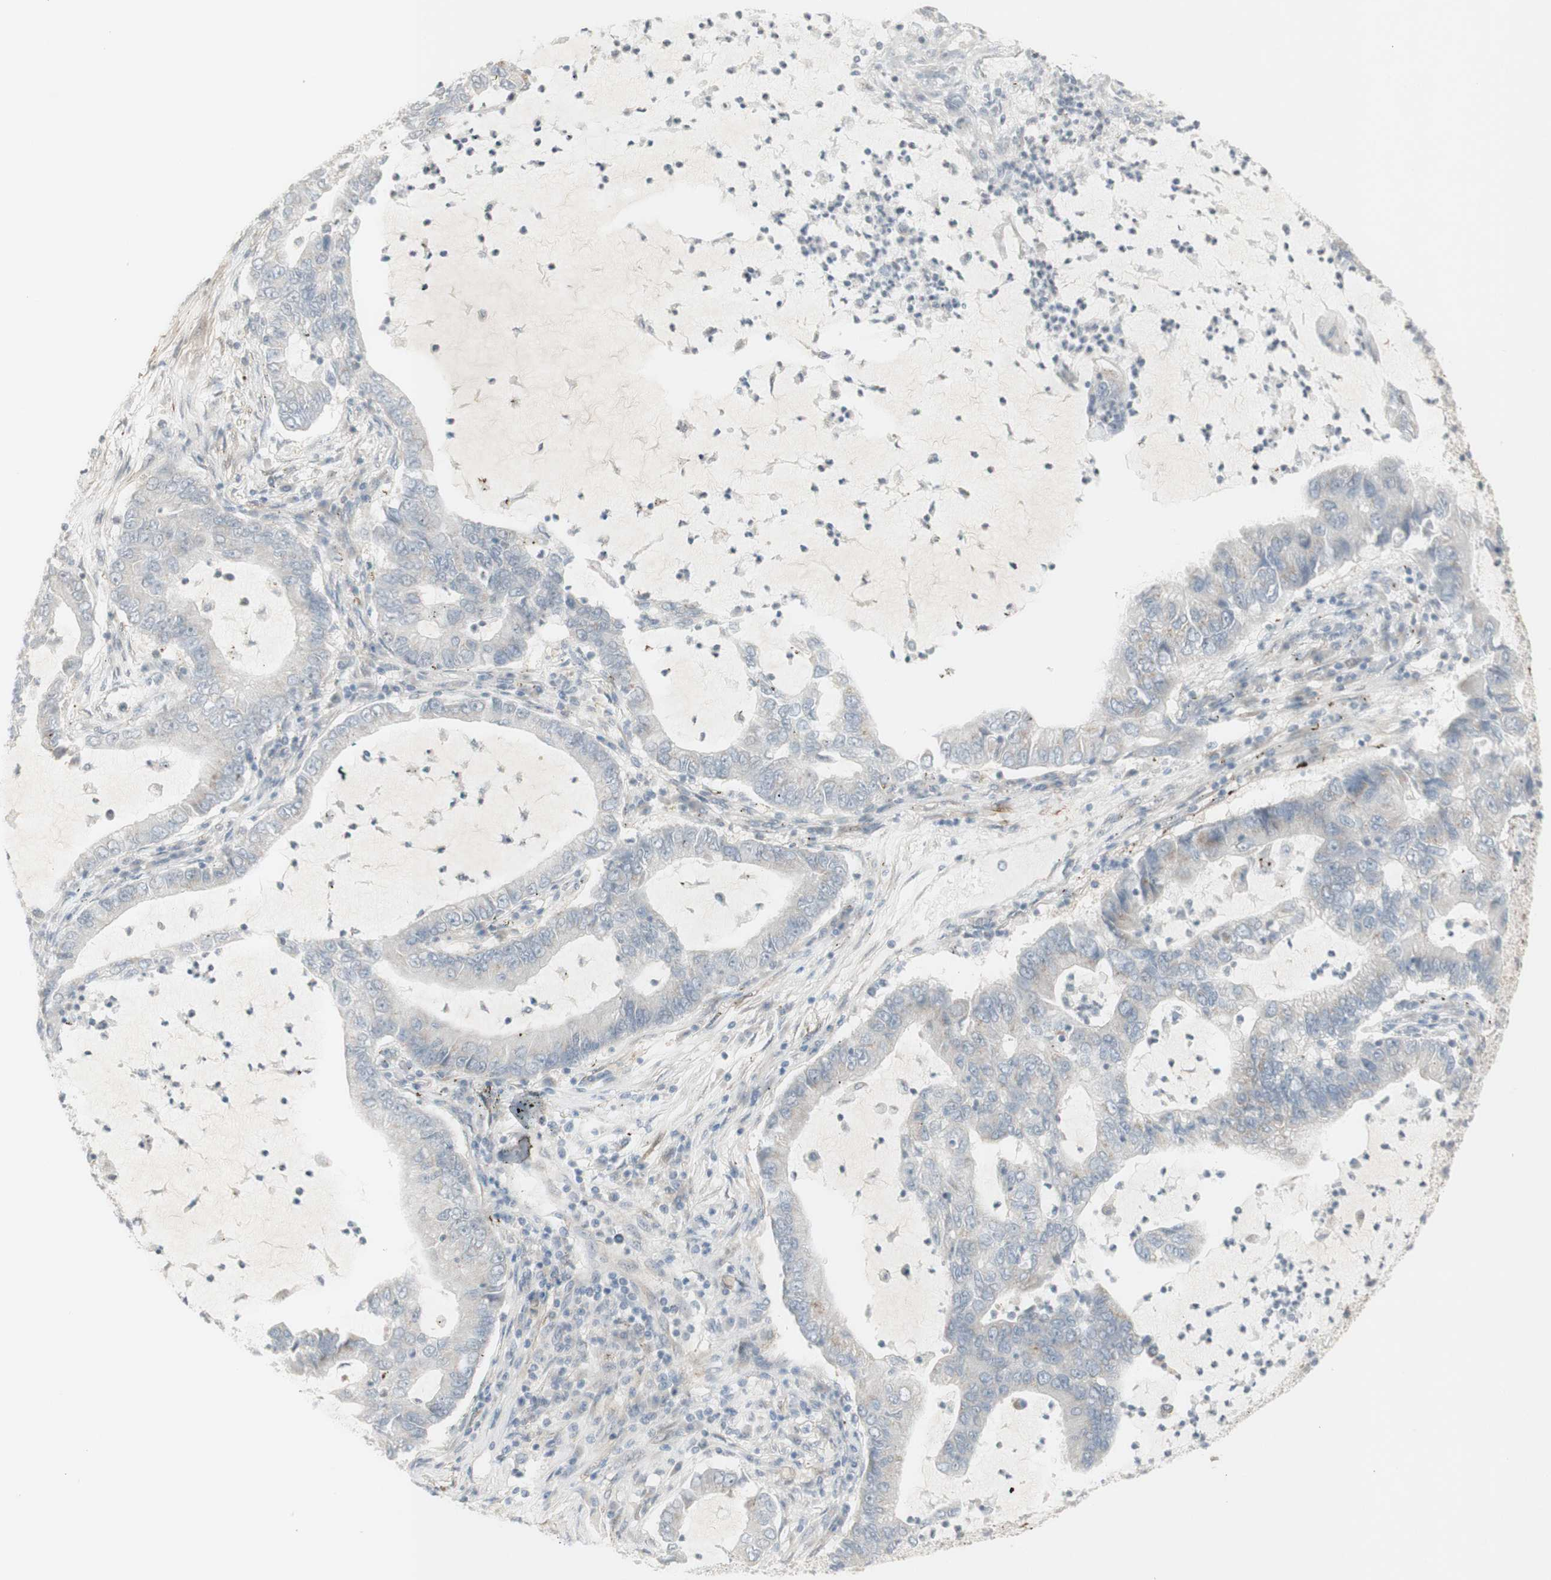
{"staining": {"intensity": "weak", "quantity": "<25%", "location": "cytoplasmic/membranous"}, "tissue": "lung cancer", "cell_type": "Tumor cells", "image_type": "cancer", "snomed": [{"axis": "morphology", "description": "Adenocarcinoma, NOS"}, {"axis": "topography", "description": "Lung"}], "caption": "The image reveals no staining of tumor cells in lung cancer (adenocarcinoma).", "gene": "CNN3", "patient": {"sex": "female", "age": 51}}